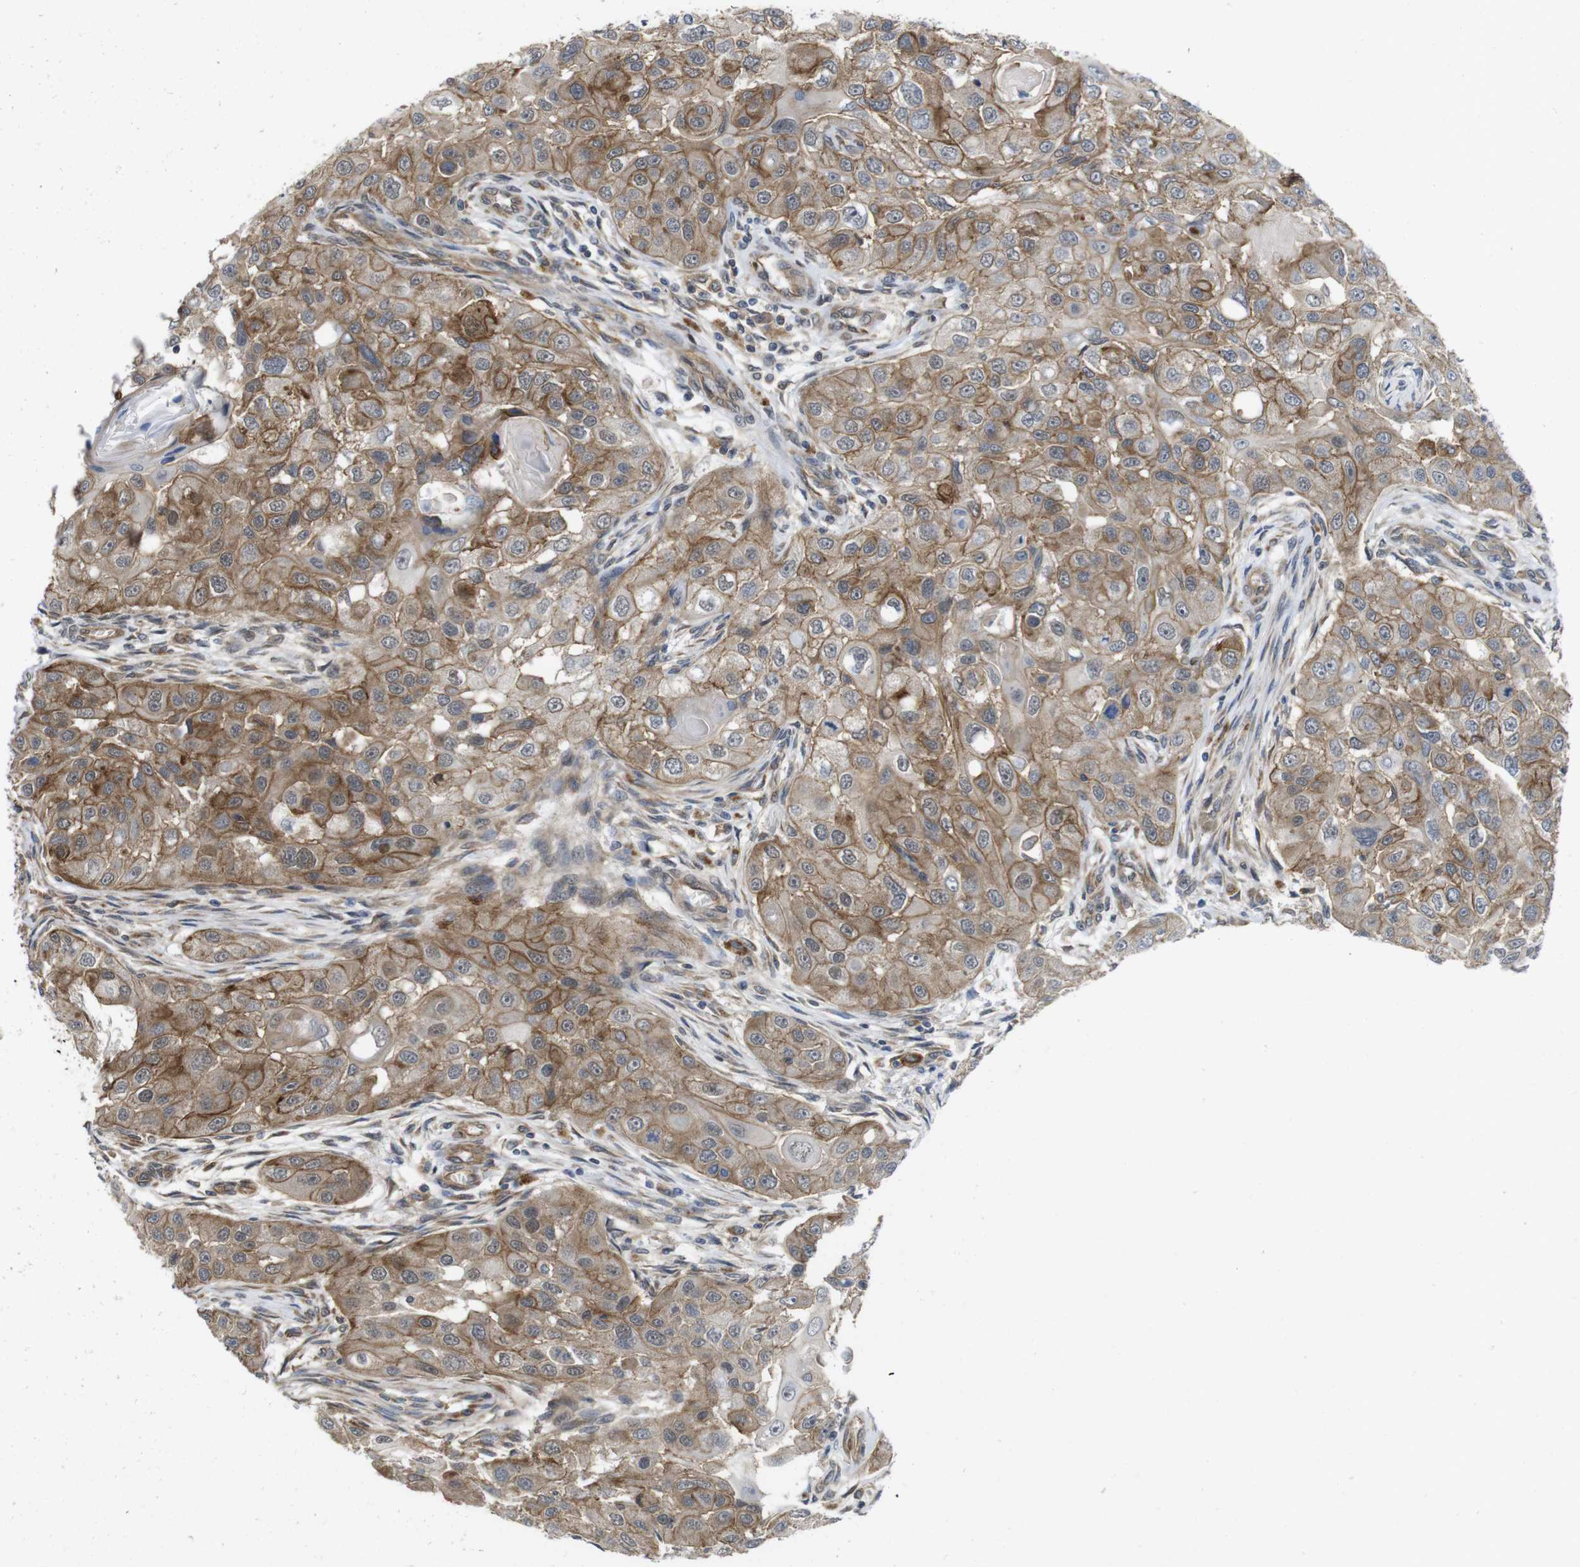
{"staining": {"intensity": "moderate", "quantity": ">75%", "location": "cytoplasmic/membranous"}, "tissue": "head and neck cancer", "cell_type": "Tumor cells", "image_type": "cancer", "snomed": [{"axis": "morphology", "description": "Normal tissue, NOS"}, {"axis": "morphology", "description": "Squamous cell carcinoma, NOS"}, {"axis": "topography", "description": "Skeletal muscle"}, {"axis": "topography", "description": "Head-Neck"}], "caption": "The photomicrograph shows immunohistochemical staining of squamous cell carcinoma (head and neck). There is moderate cytoplasmic/membranous staining is appreciated in approximately >75% of tumor cells. (DAB (3,3'-diaminobenzidine) = brown stain, brightfield microscopy at high magnification).", "gene": "ZDHHC5", "patient": {"sex": "male", "age": 51}}